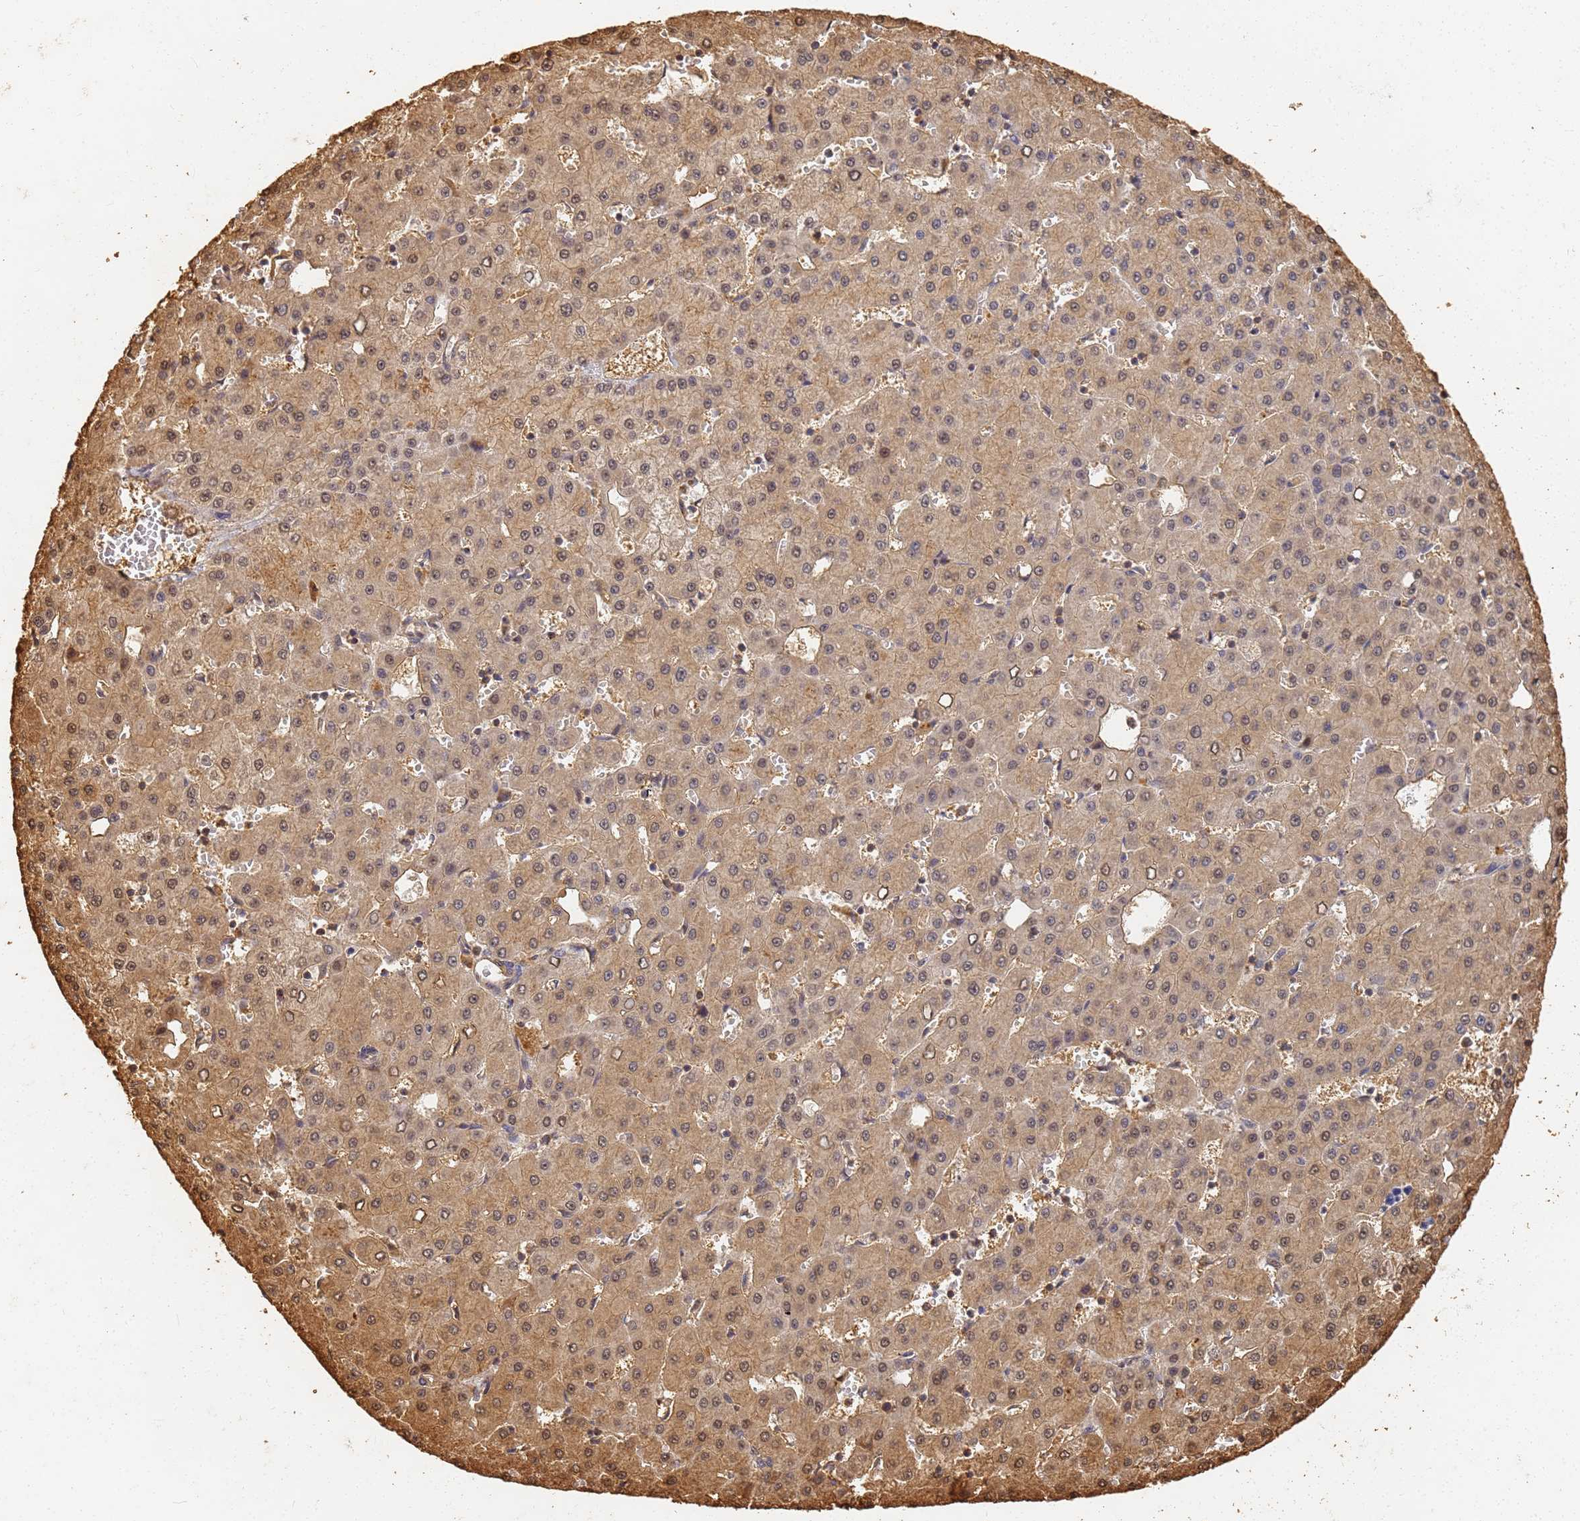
{"staining": {"intensity": "moderate", "quantity": ">75%", "location": "cytoplasmic/membranous,nuclear"}, "tissue": "liver cancer", "cell_type": "Tumor cells", "image_type": "cancer", "snomed": [{"axis": "morphology", "description": "Carcinoma, Hepatocellular, NOS"}, {"axis": "topography", "description": "Liver"}], "caption": "Moderate cytoplasmic/membranous and nuclear protein expression is identified in about >75% of tumor cells in liver cancer (hepatocellular carcinoma). The protein is shown in brown color, while the nuclei are stained blue.", "gene": "JAK2", "patient": {"sex": "male", "age": 47}}